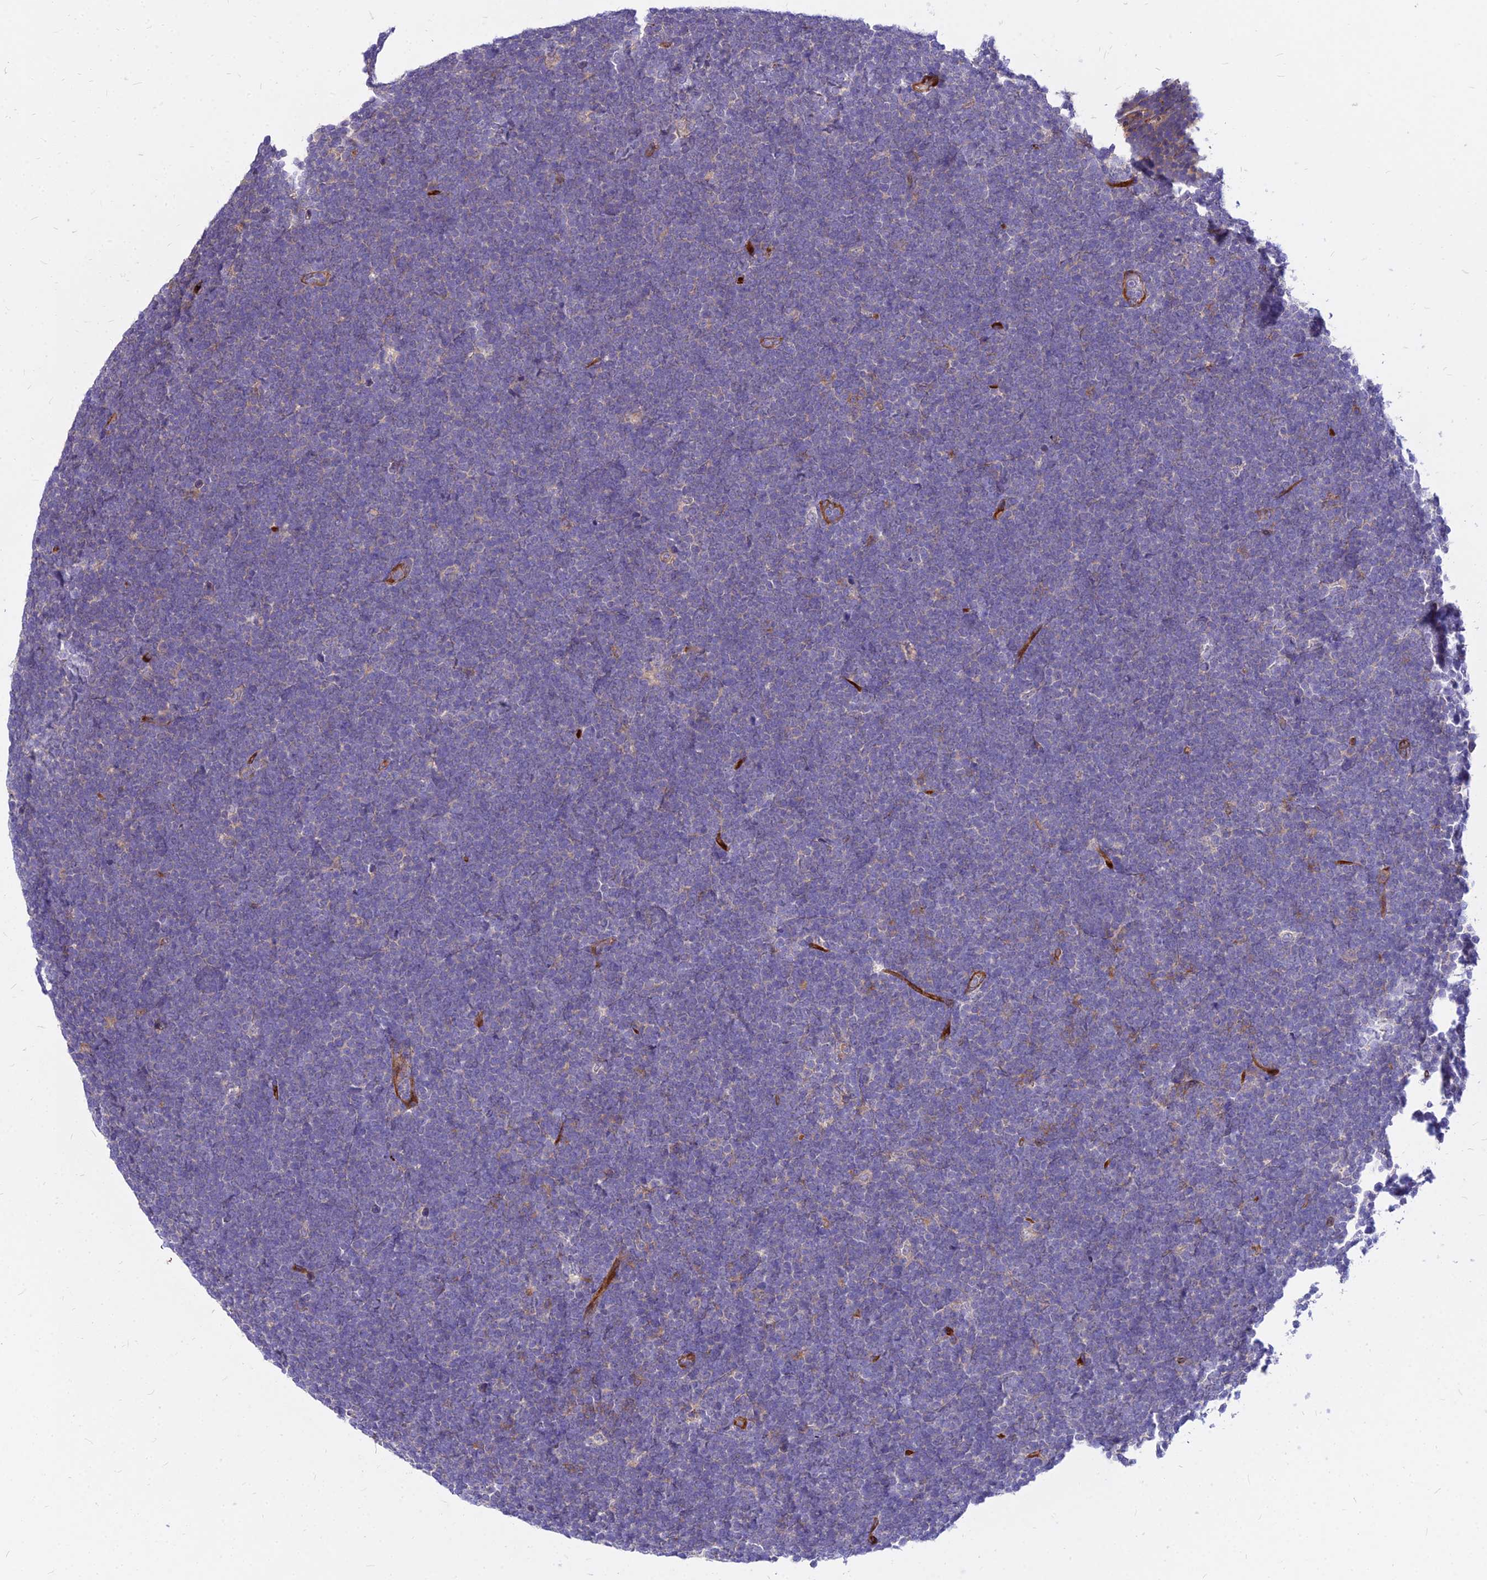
{"staining": {"intensity": "negative", "quantity": "none", "location": "none"}, "tissue": "lymphoma", "cell_type": "Tumor cells", "image_type": "cancer", "snomed": [{"axis": "morphology", "description": "Malignant lymphoma, non-Hodgkin's type, High grade"}, {"axis": "topography", "description": "Lymph node"}], "caption": "This is an immunohistochemistry histopathology image of human lymphoma. There is no positivity in tumor cells.", "gene": "COMMD10", "patient": {"sex": "male", "age": 13}}